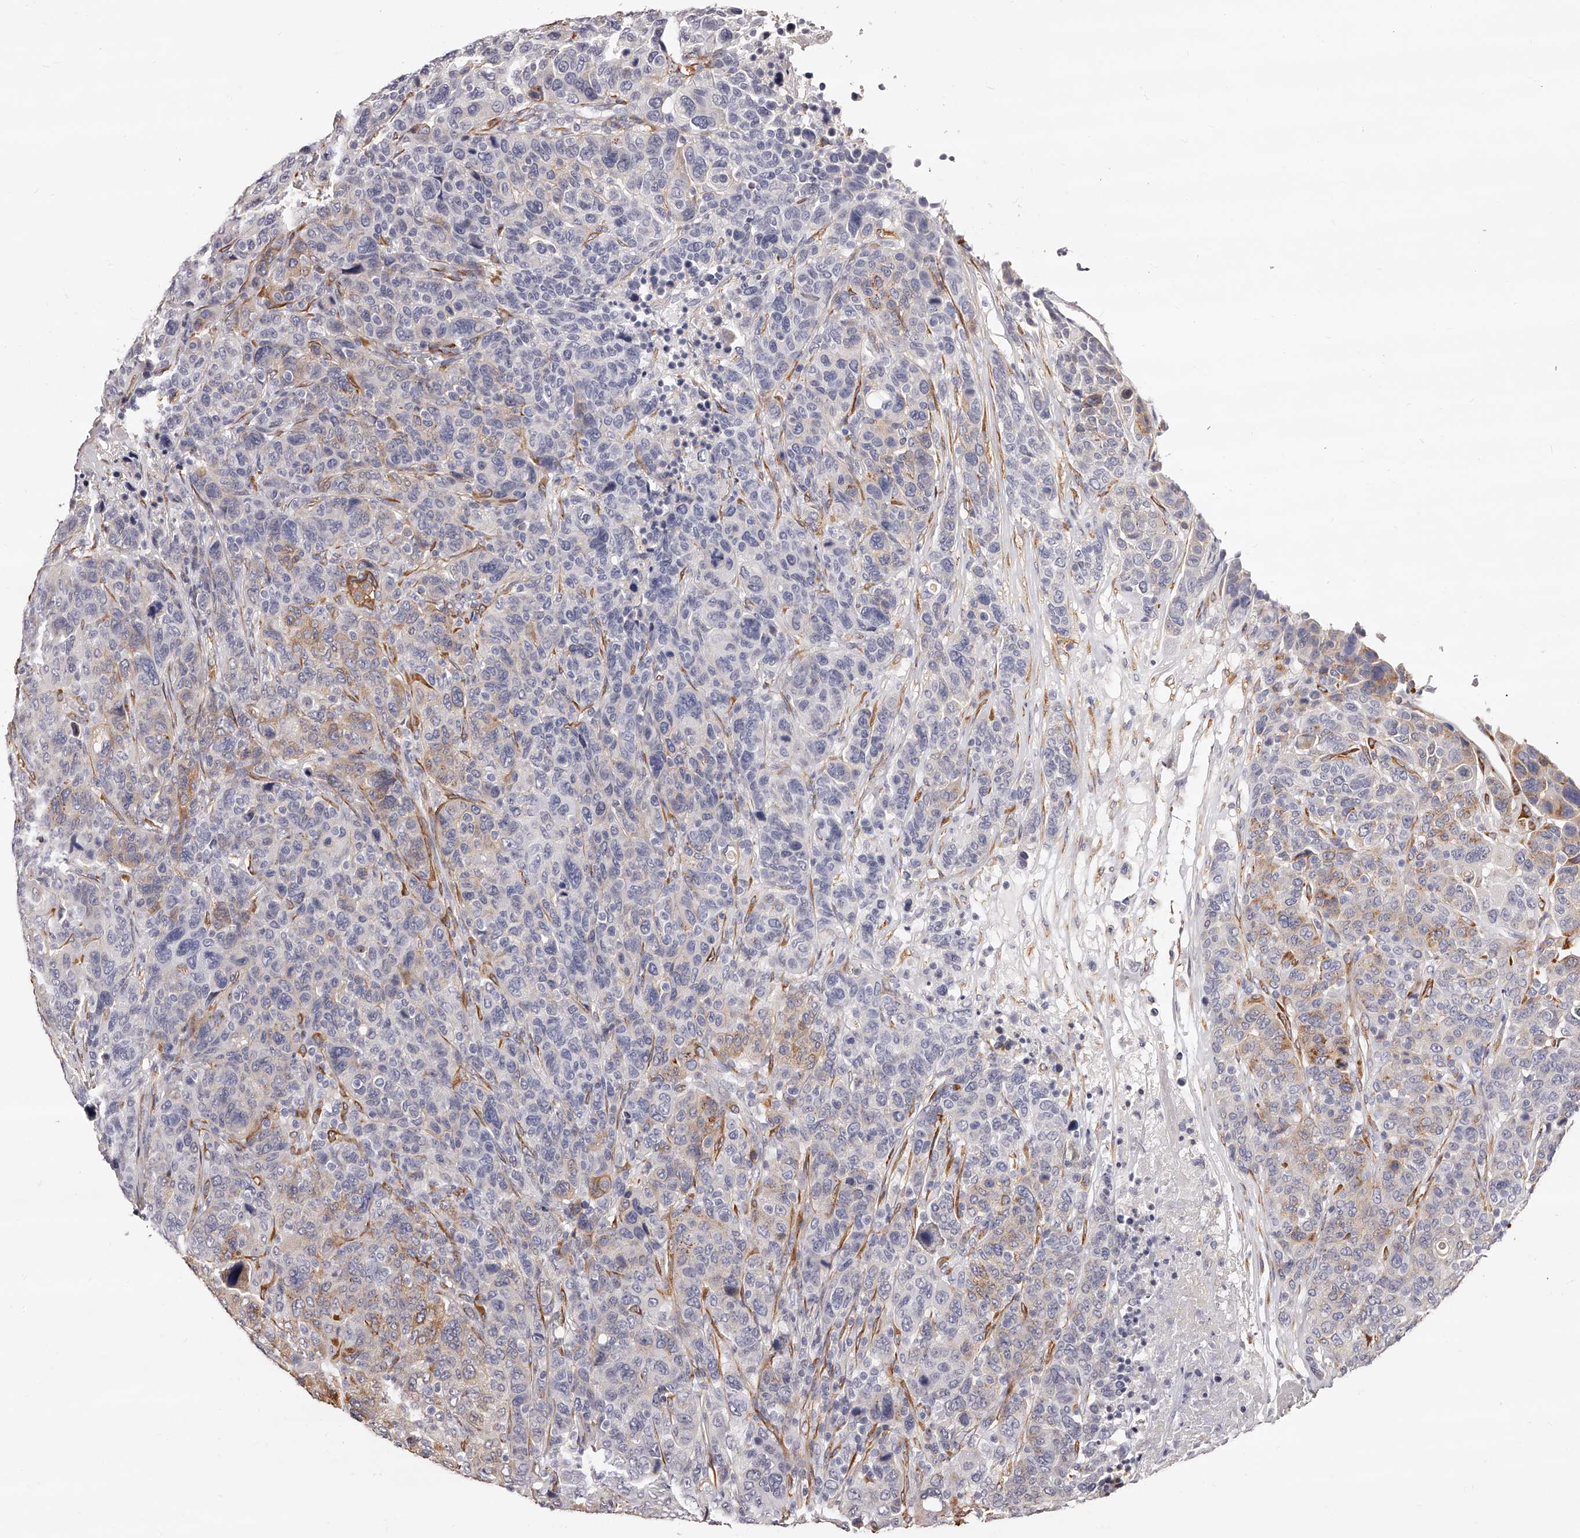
{"staining": {"intensity": "moderate", "quantity": "<25%", "location": "cytoplasmic/membranous"}, "tissue": "breast cancer", "cell_type": "Tumor cells", "image_type": "cancer", "snomed": [{"axis": "morphology", "description": "Duct carcinoma"}, {"axis": "topography", "description": "Breast"}], "caption": "Immunohistochemistry (IHC) image of neoplastic tissue: human breast cancer stained using immunohistochemistry reveals low levels of moderate protein expression localized specifically in the cytoplasmic/membranous of tumor cells, appearing as a cytoplasmic/membranous brown color.", "gene": "CD82", "patient": {"sex": "female", "age": 37}}